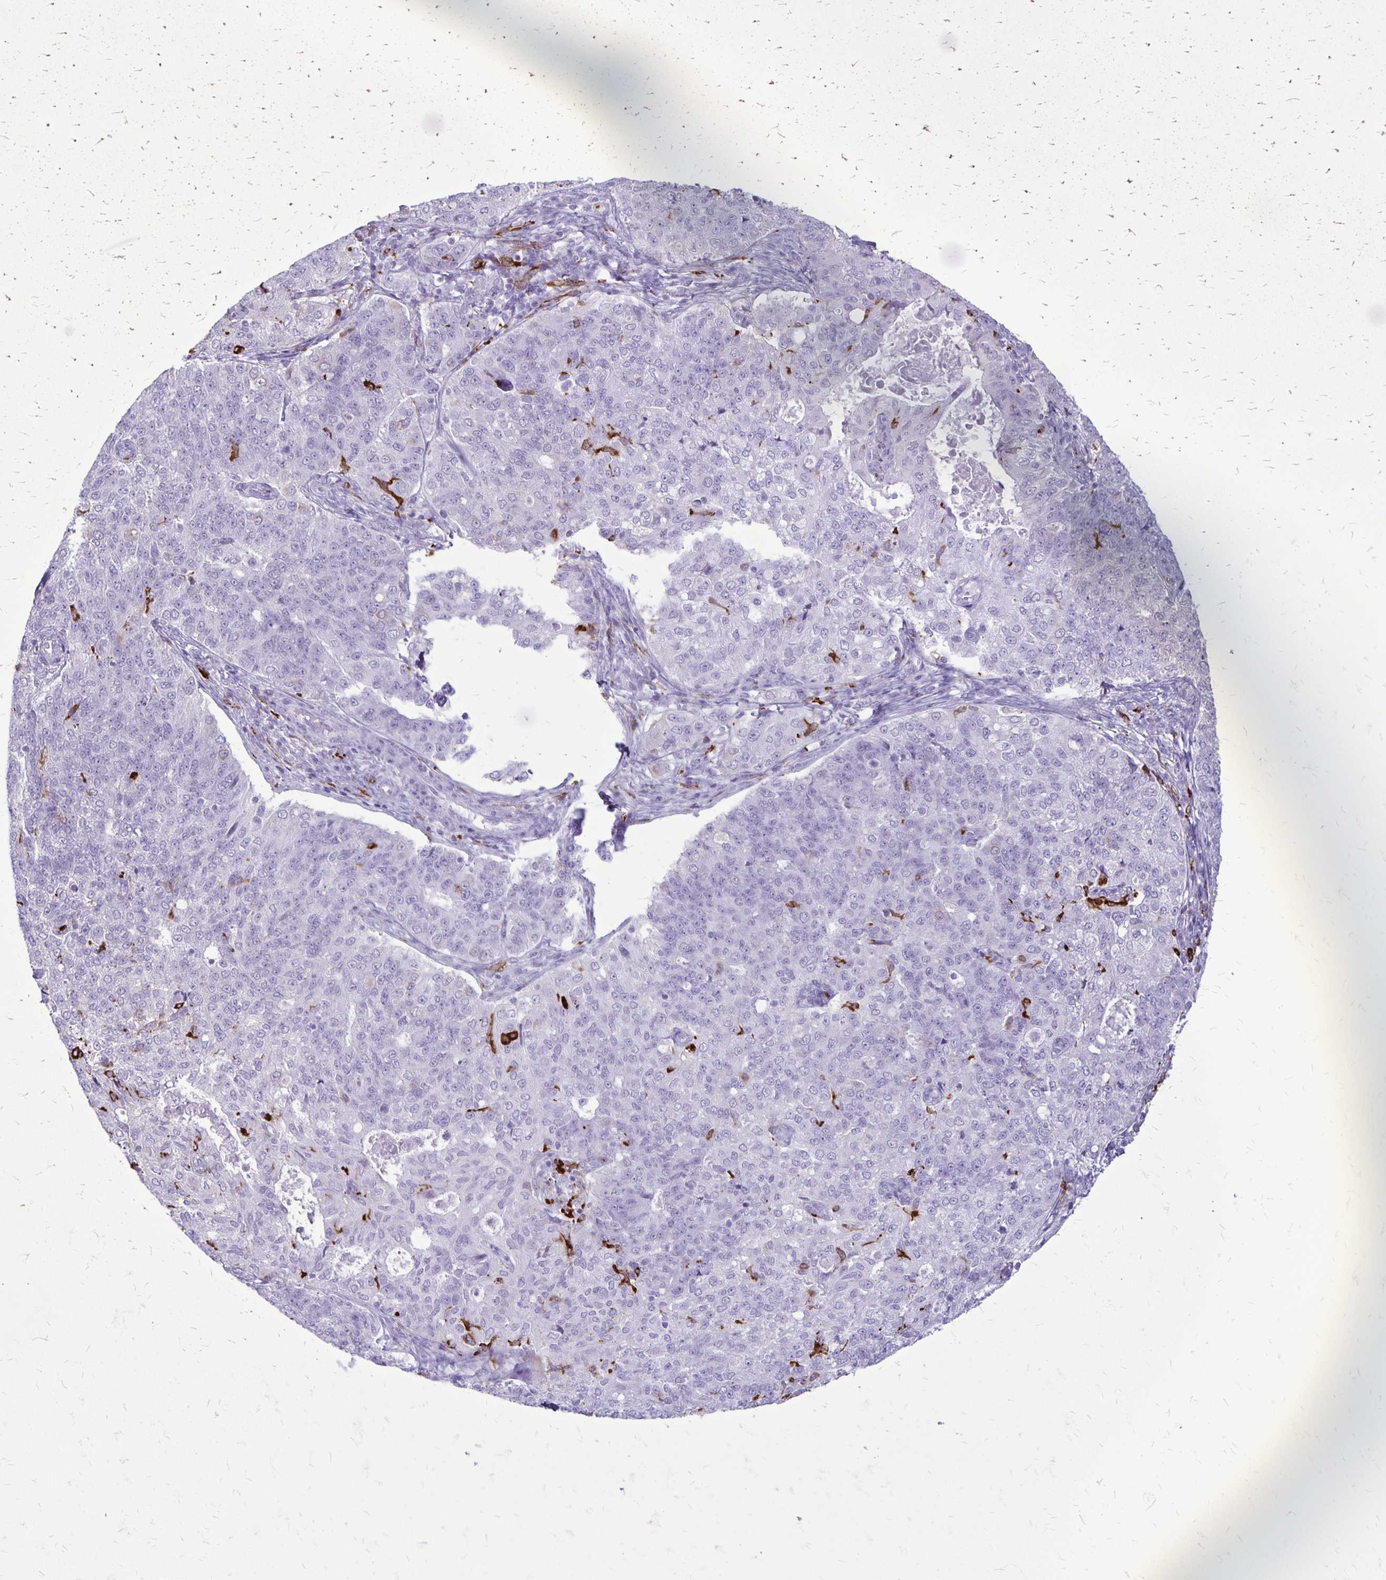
{"staining": {"intensity": "negative", "quantity": "none", "location": "none"}, "tissue": "endometrial cancer", "cell_type": "Tumor cells", "image_type": "cancer", "snomed": [{"axis": "morphology", "description": "Adenocarcinoma, NOS"}, {"axis": "topography", "description": "Endometrium"}], "caption": "Tumor cells show no significant positivity in endometrial adenocarcinoma.", "gene": "RTN1", "patient": {"sex": "female", "age": 43}}